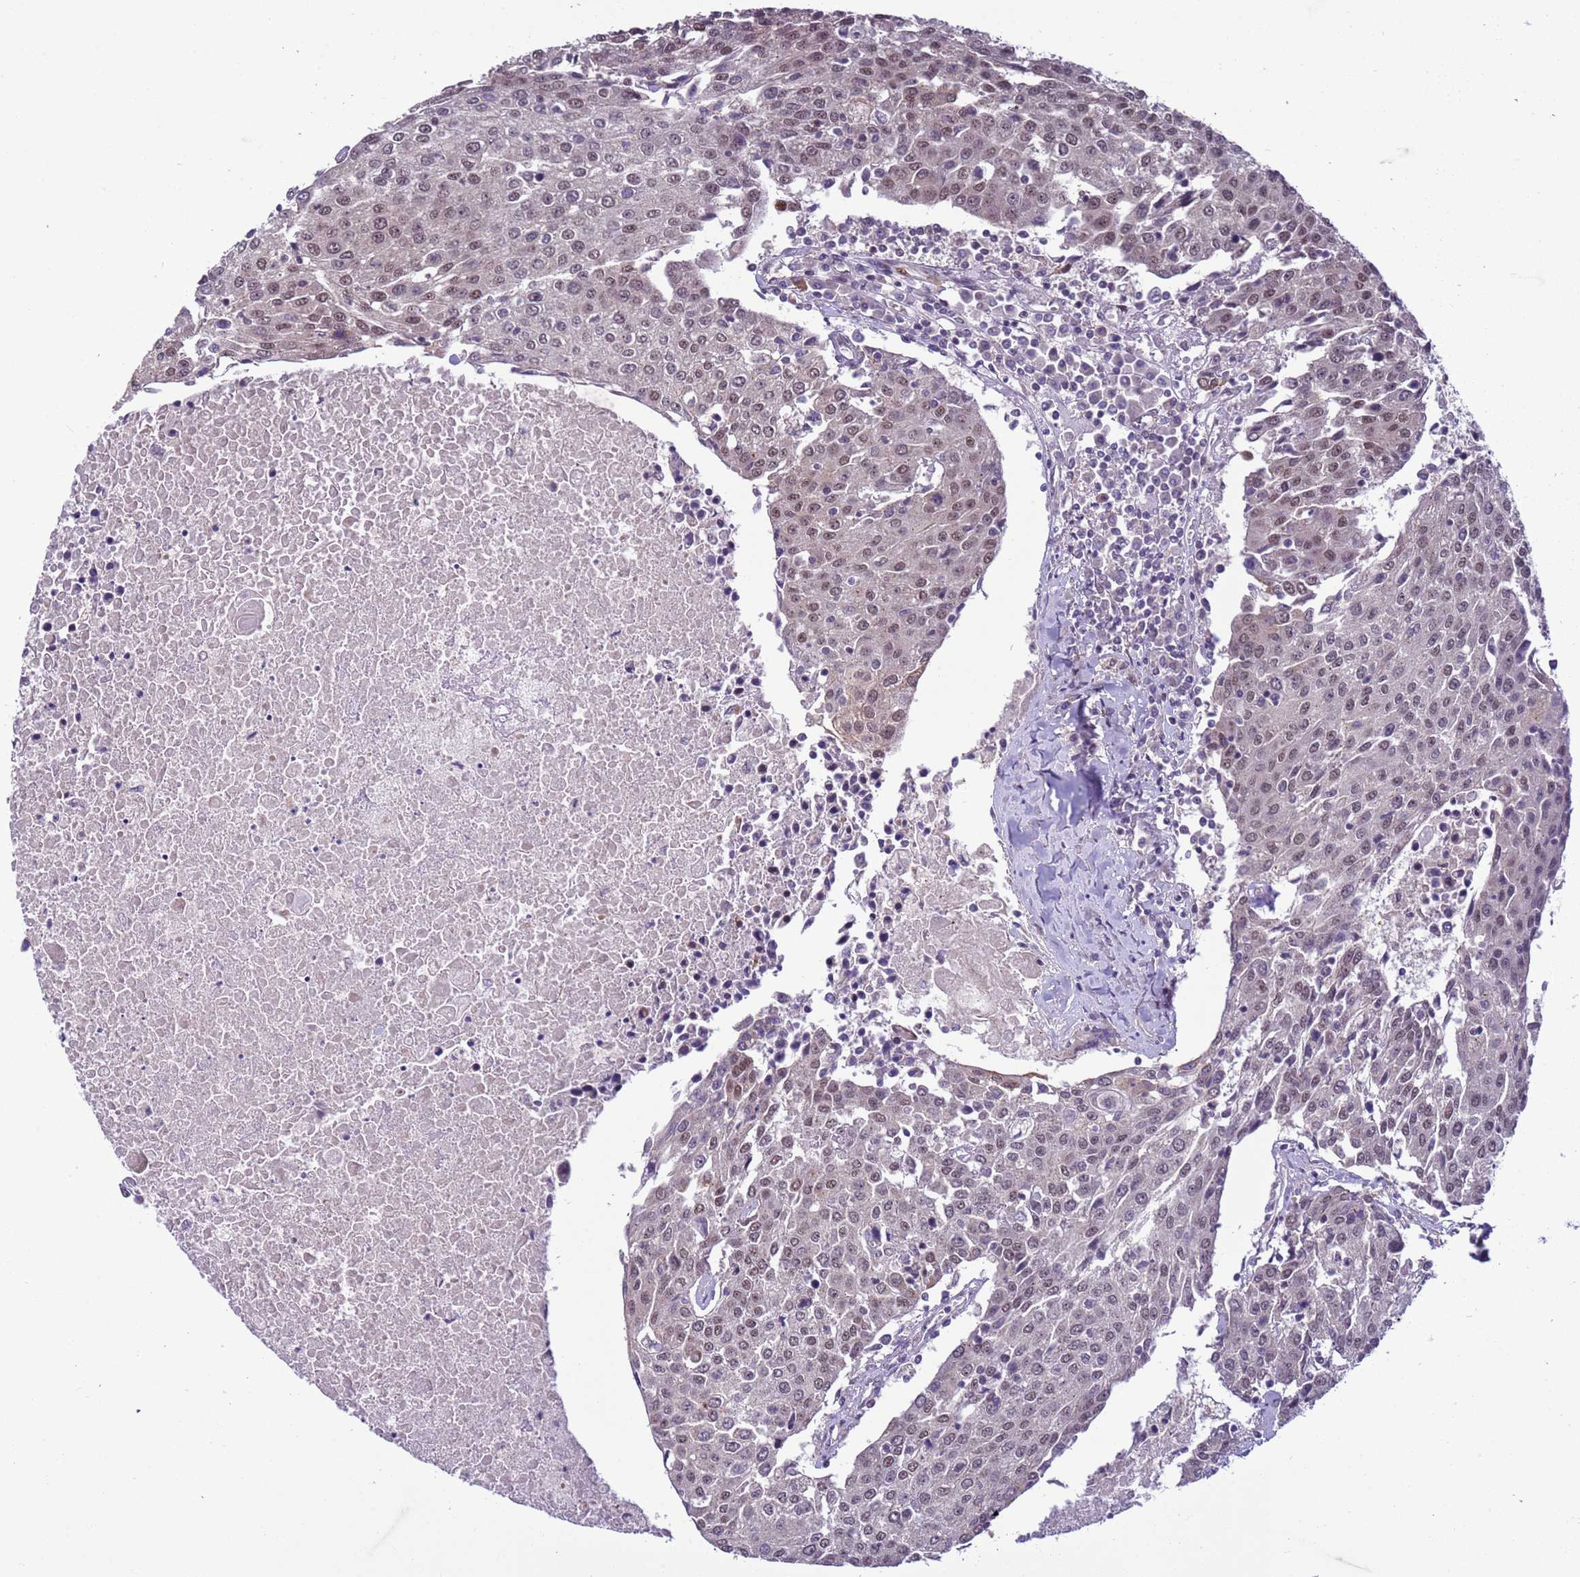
{"staining": {"intensity": "weak", "quantity": "<25%", "location": "nuclear"}, "tissue": "urothelial cancer", "cell_type": "Tumor cells", "image_type": "cancer", "snomed": [{"axis": "morphology", "description": "Urothelial carcinoma, High grade"}, {"axis": "topography", "description": "Urinary bladder"}], "caption": "IHC photomicrograph of neoplastic tissue: urothelial cancer stained with DAB (3,3'-diaminobenzidine) exhibits no significant protein expression in tumor cells.", "gene": "SHC3", "patient": {"sex": "female", "age": 85}}